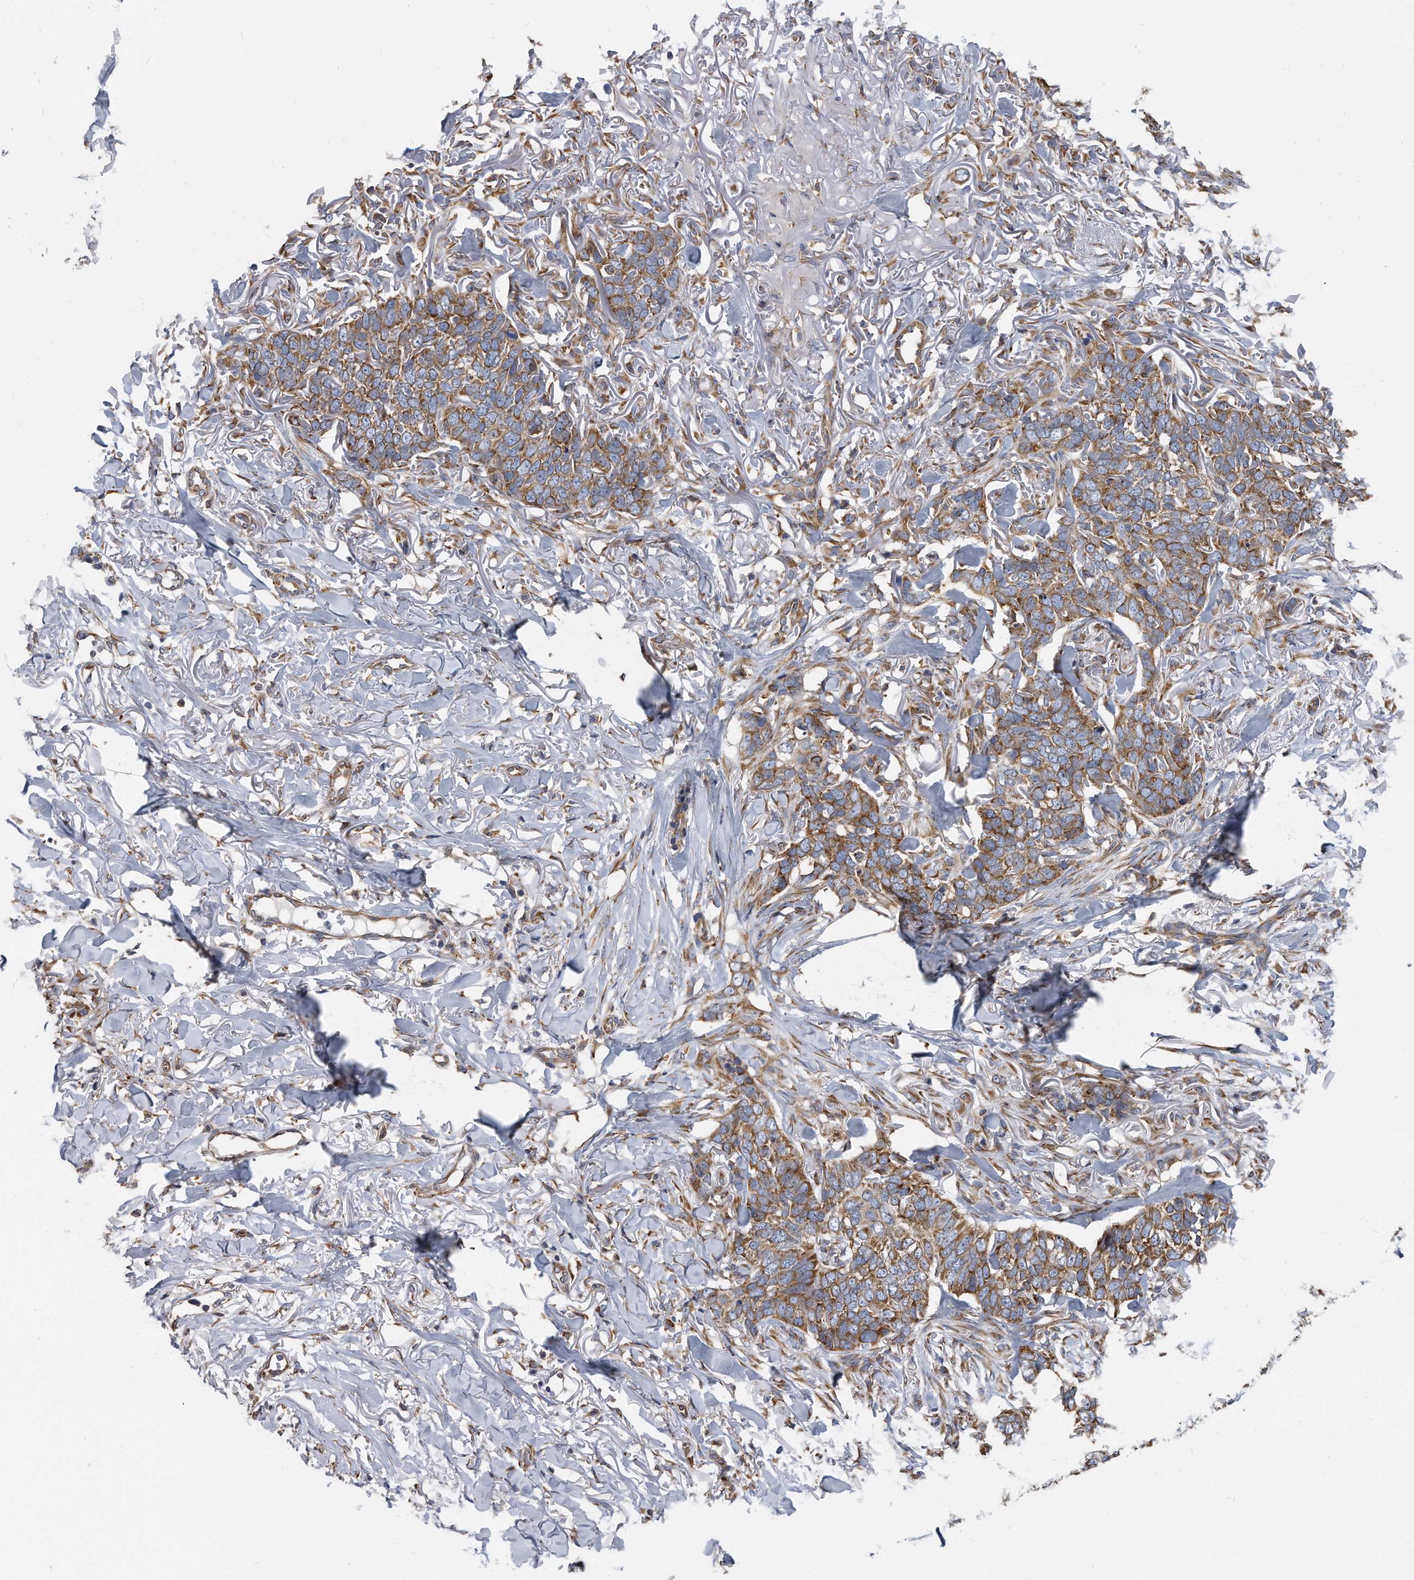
{"staining": {"intensity": "moderate", "quantity": ">75%", "location": "cytoplasmic/membranous"}, "tissue": "skin cancer", "cell_type": "Tumor cells", "image_type": "cancer", "snomed": [{"axis": "morphology", "description": "Normal tissue, NOS"}, {"axis": "morphology", "description": "Basal cell carcinoma"}, {"axis": "topography", "description": "Skin"}], "caption": "Moderate cytoplasmic/membranous protein staining is appreciated in about >75% of tumor cells in skin cancer (basal cell carcinoma).", "gene": "CCDC47", "patient": {"sex": "male", "age": 77}}